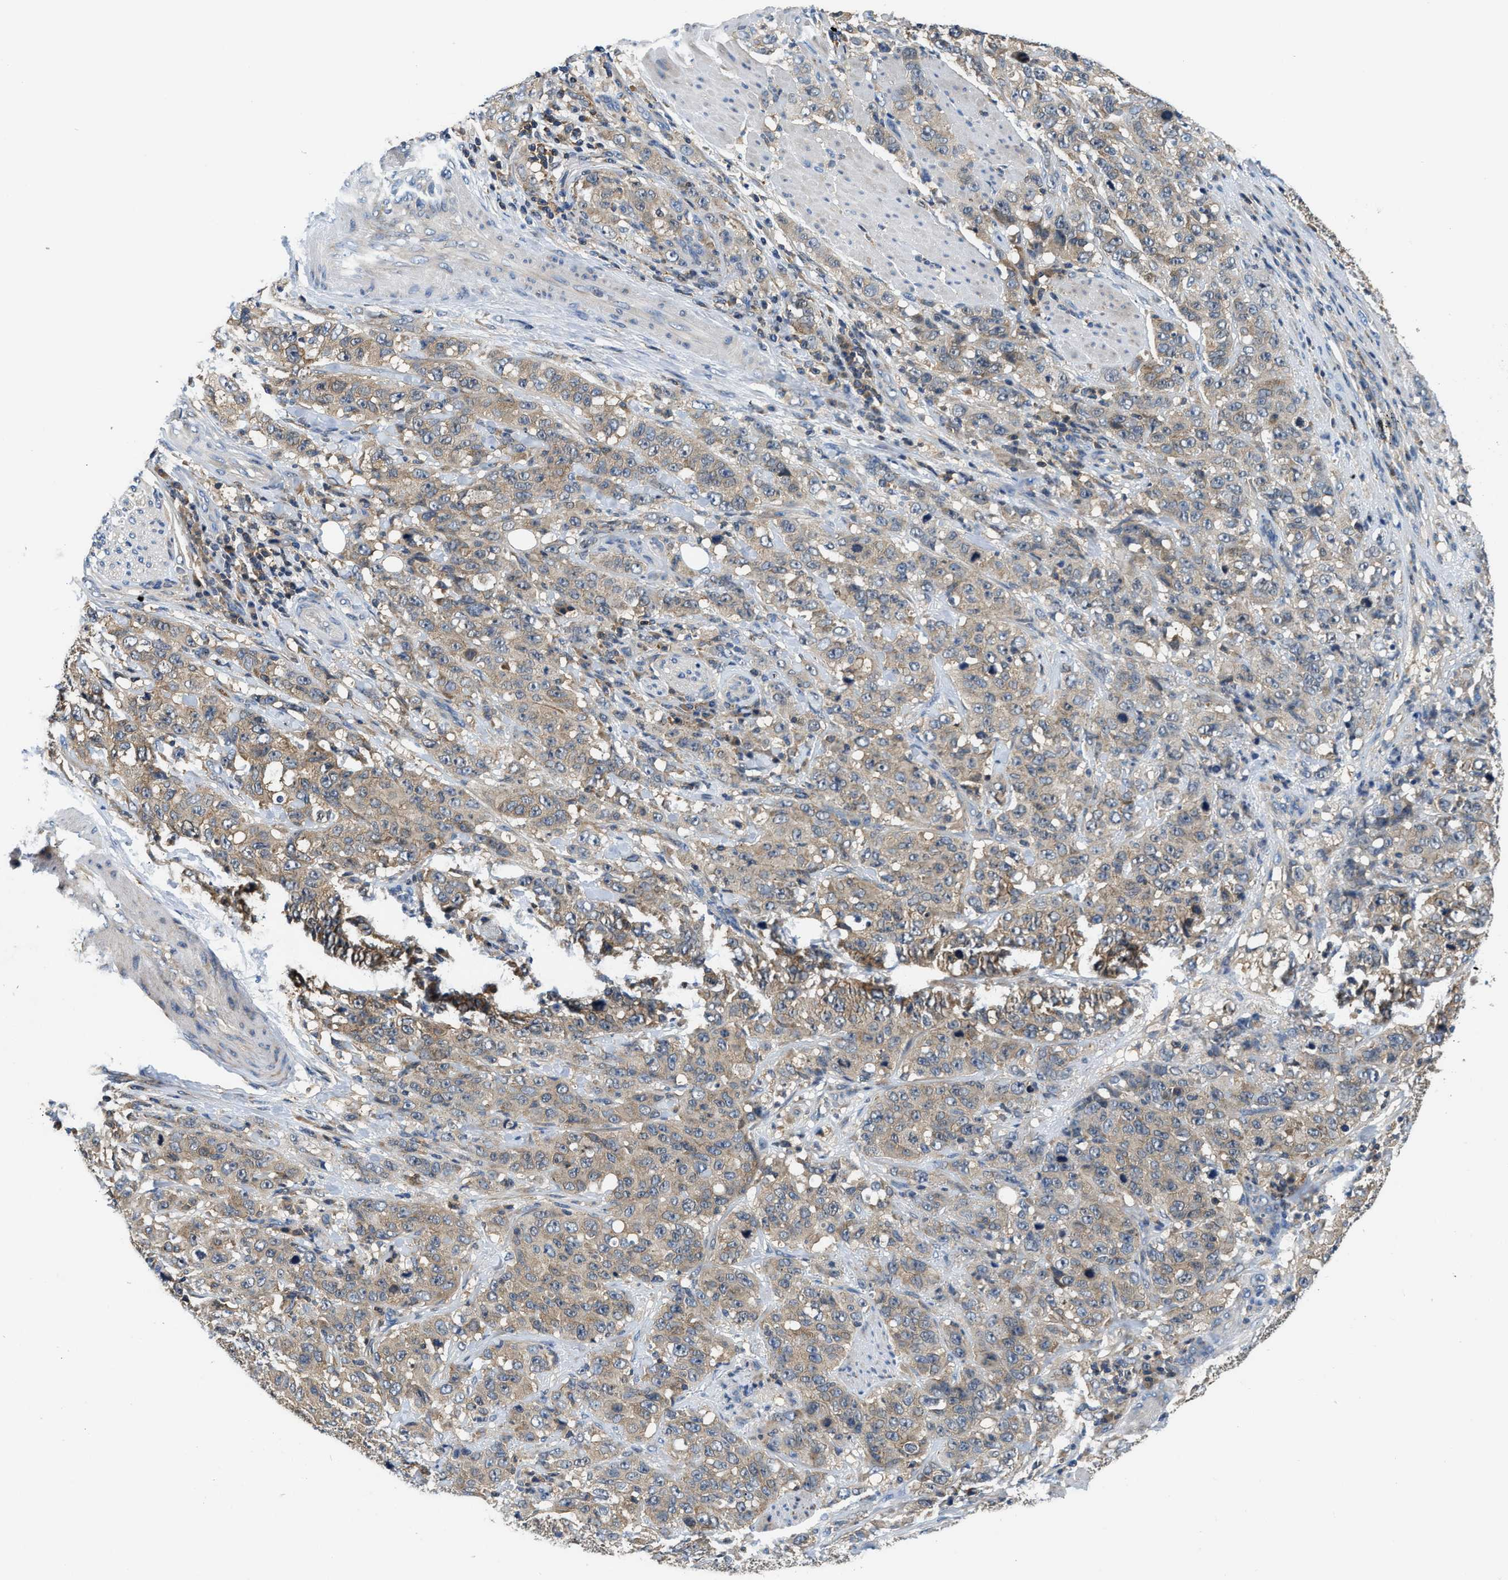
{"staining": {"intensity": "weak", "quantity": ">75%", "location": "cytoplasmic/membranous"}, "tissue": "stomach cancer", "cell_type": "Tumor cells", "image_type": "cancer", "snomed": [{"axis": "morphology", "description": "Adenocarcinoma, NOS"}, {"axis": "topography", "description": "Stomach"}], "caption": "A high-resolution photomicrograph shows immunohistochemistry staining of stomach cancer (adenocarcinoma), which exhibits weak cytoplasmic/membranous expression in about >75% of tumor cells.", "gene": "CCM2", "patient": {"sex": "male", "age": 48}}